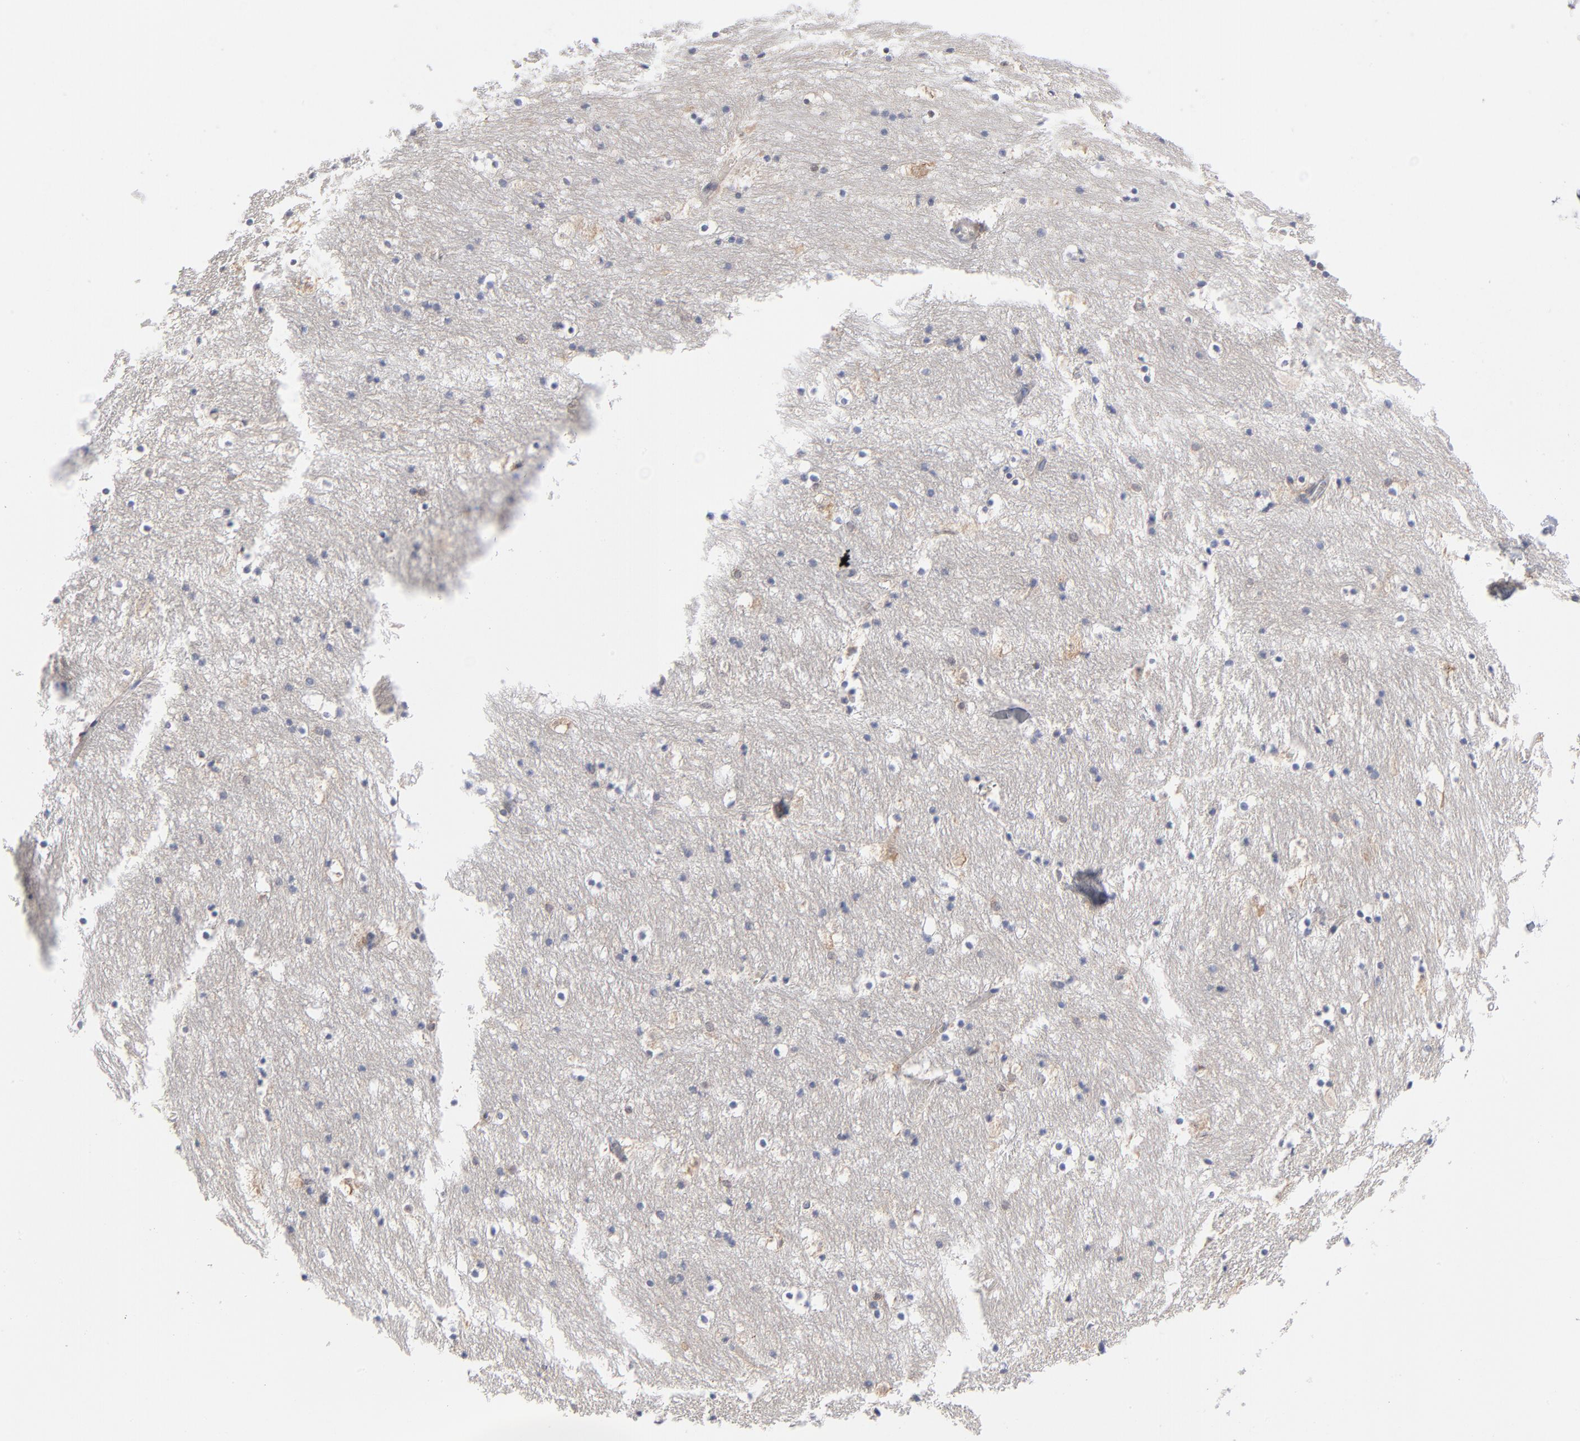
{"staining": {"intensity": "negative", "quantity": "none", "location": "none"}, "tissue": "caudate", "cell_type": "Glial cells", "image_type": "normal", "snomed": [{"axis": "morphology", "description": "Normal tissue, NOS"}, {"axis": "topography", "description": "Lateral ventricle wall"}], "caption": "A micrograph of caudate stained for a protein exhibits no brown staining in glial cells. (Stains: DAB (3,3'-diaminobenzidine) immunohistochemistry (IHC) with hematoxylin counter stain, Microscopy: brightfield microscopy at high magnification).", "gene": "ARRB1", "patient": {"sex": "male", "age": 45}}